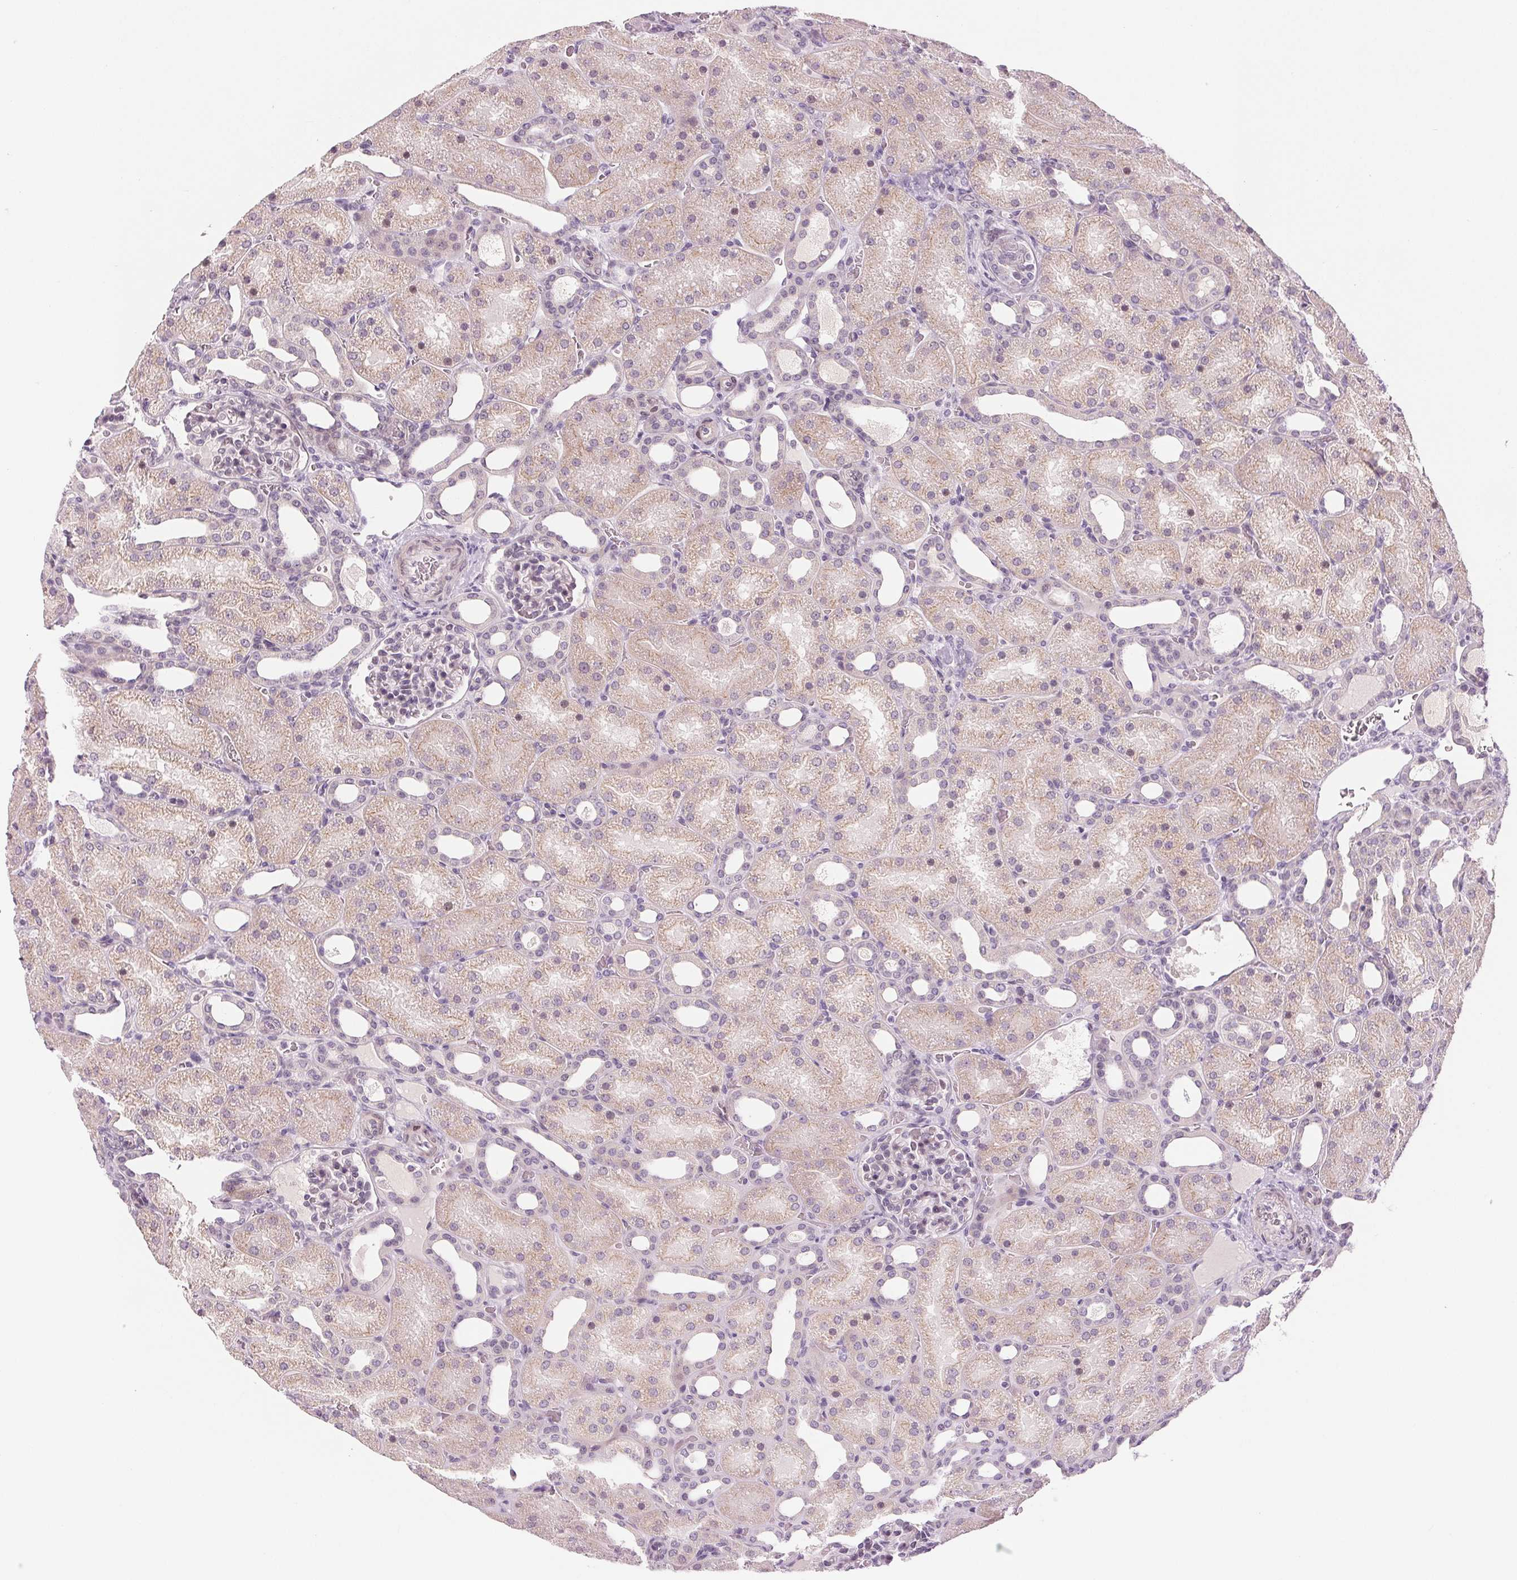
{"staining": {"intensity": "negative", "quantity": "none", "location": "none"}, "tissue": "kidney", "cell_type": "Cells in glomeruli", "image_type": "normal", "snomed": [{"axis": "morphology", "description": "Normal tissue, NOS"}, {"axis": "topography", "description": "Kidney"}], "caption": "Normal kidney was stained to show a protein in brown. There is no significant staining in cells in glomeruli.", "gene": "HSF5", "patient": {"sex": "male", "age": 2}}